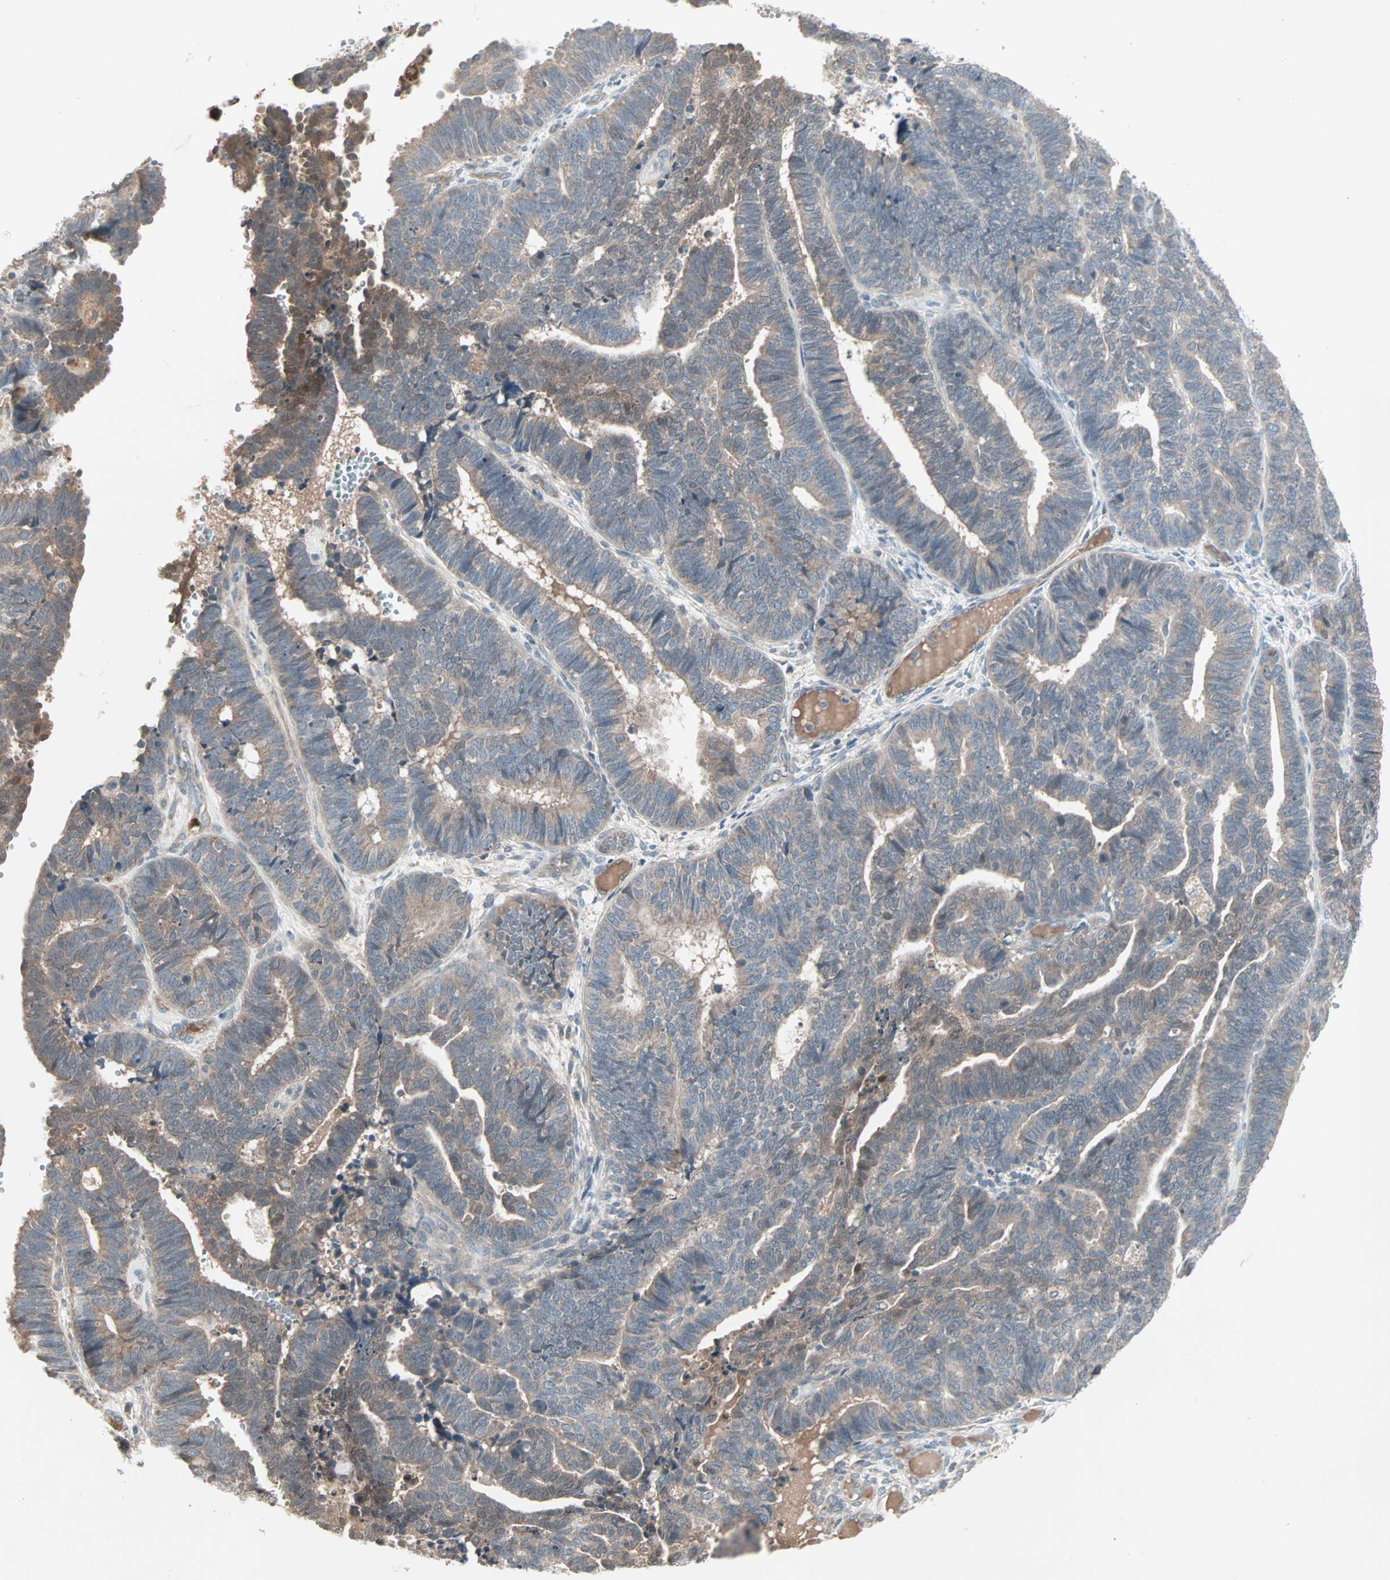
{"staining": {"intensity": "weak", "quantity": "25%-75%", "location": "cytoplasmic/membranous"}, "tissue": "endometrial cancer", "cell_type": "Tumor cells", "image_type": "cancer", "snomed": [{"axis": "morphology", "description": "Adenocarcinoma, NOS"}, {"axis": "topography", "description": "Endometrium"}], "caption": "Endometrial cancer stained with immunohistochemistry (IHC) shows weak cytoplasmic/membranous positivity in about 25%-75% of tumor cells.", "gene": "JMJD7-PLA2G4B", "patient": {"sex": "female", "age": 70}}